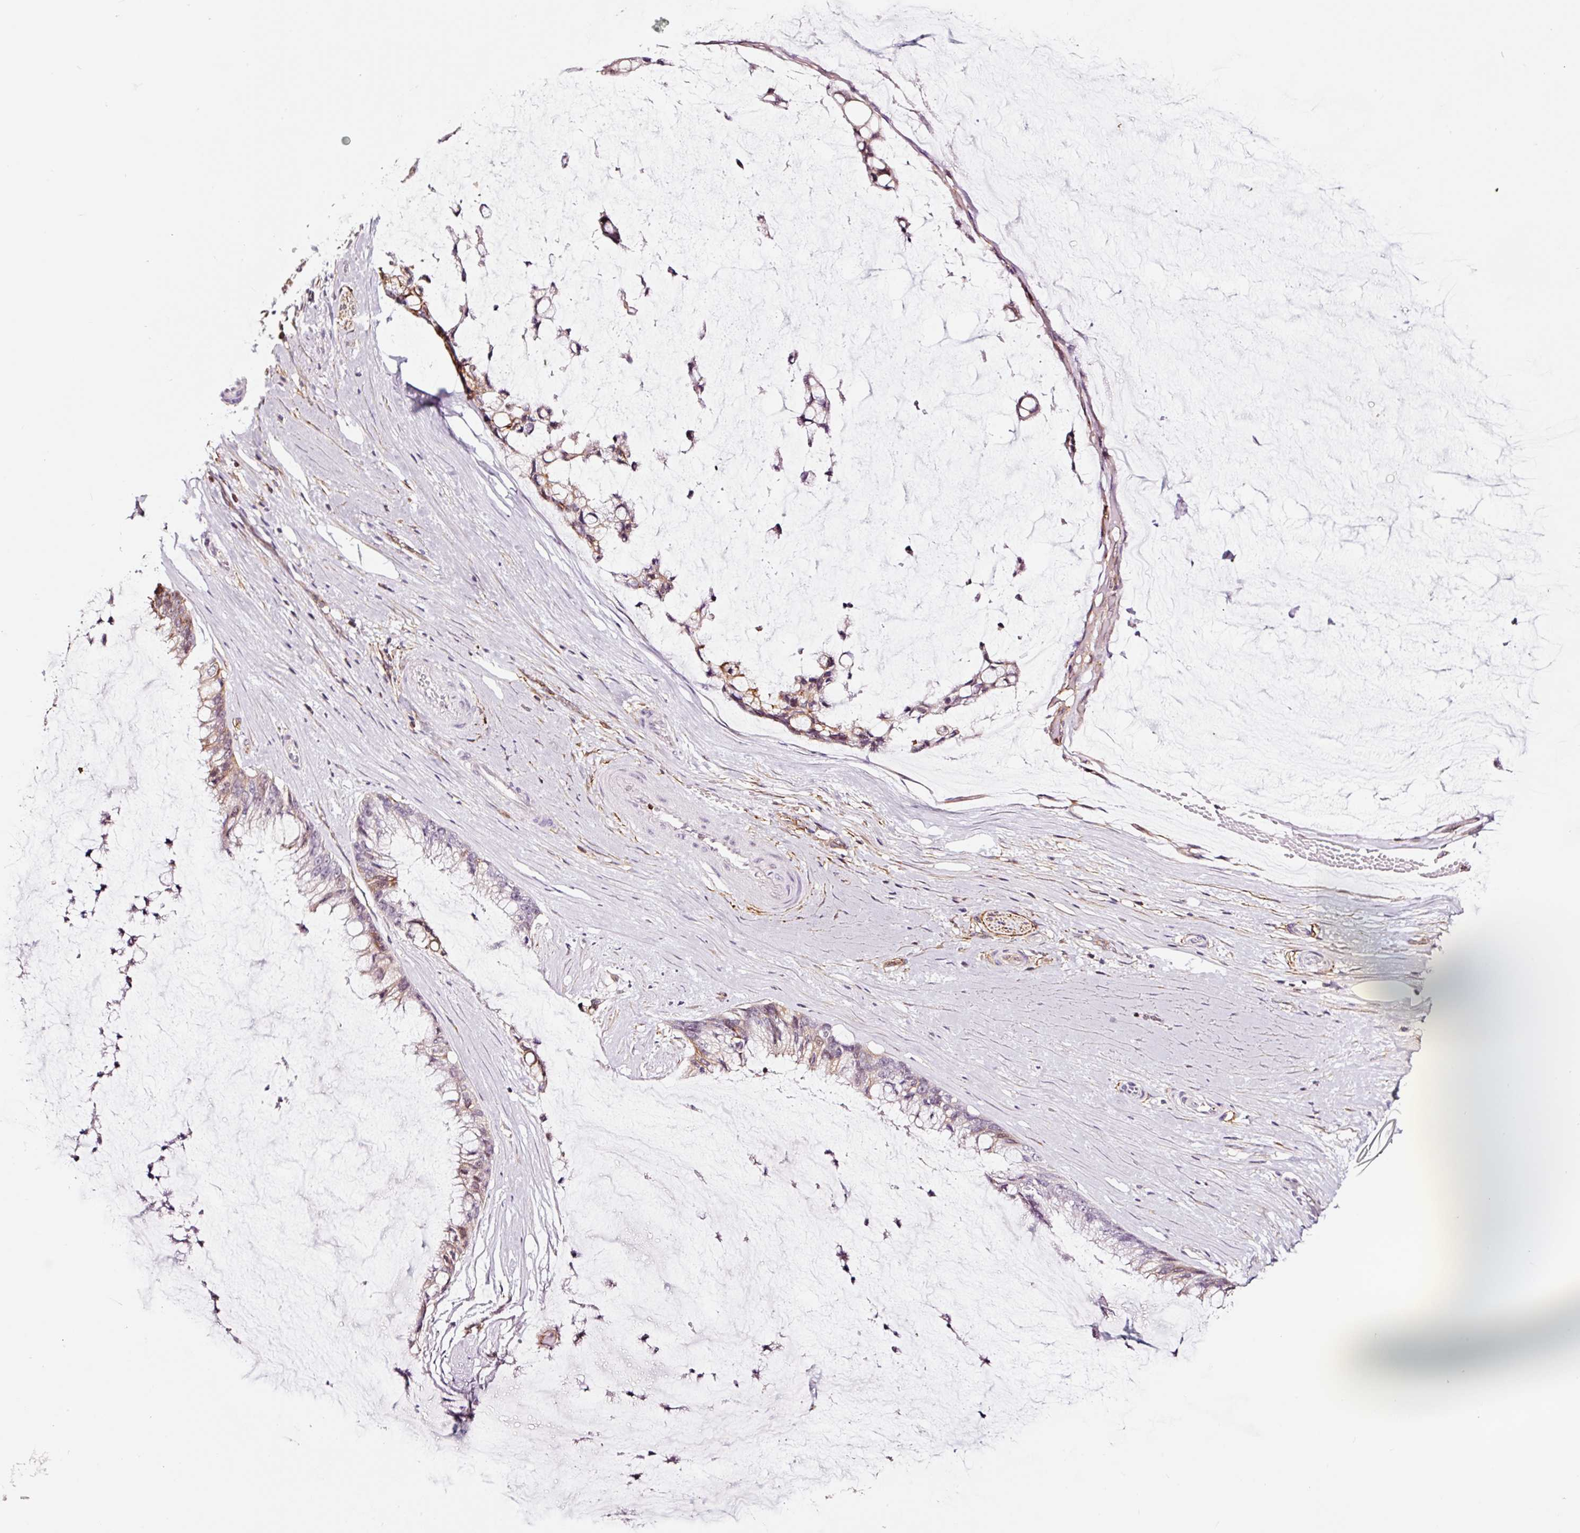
{"staining": {"intensity": "moderate", "quantity": "<25%", "location": "cytoplasmic/membranous"}, "tissue": "ovarian cancer", "cell_type": "Tumor cells", "image_type": "cancer", "snomed": [{"axis": "morphology", "description": "Cystadenocarcinoma, mucinous, NOS"}, {"axis": "topography", "description": "Ovary"}], "caption": "IHC of human mucinous cystadenocarcinoma (ovarian) exhibits low levels of moderate cytoplasmic/membranous expression in about <25% of tumor cells.", "gene": "ADD3", "patient": {"sex": "female", "age": 39}}